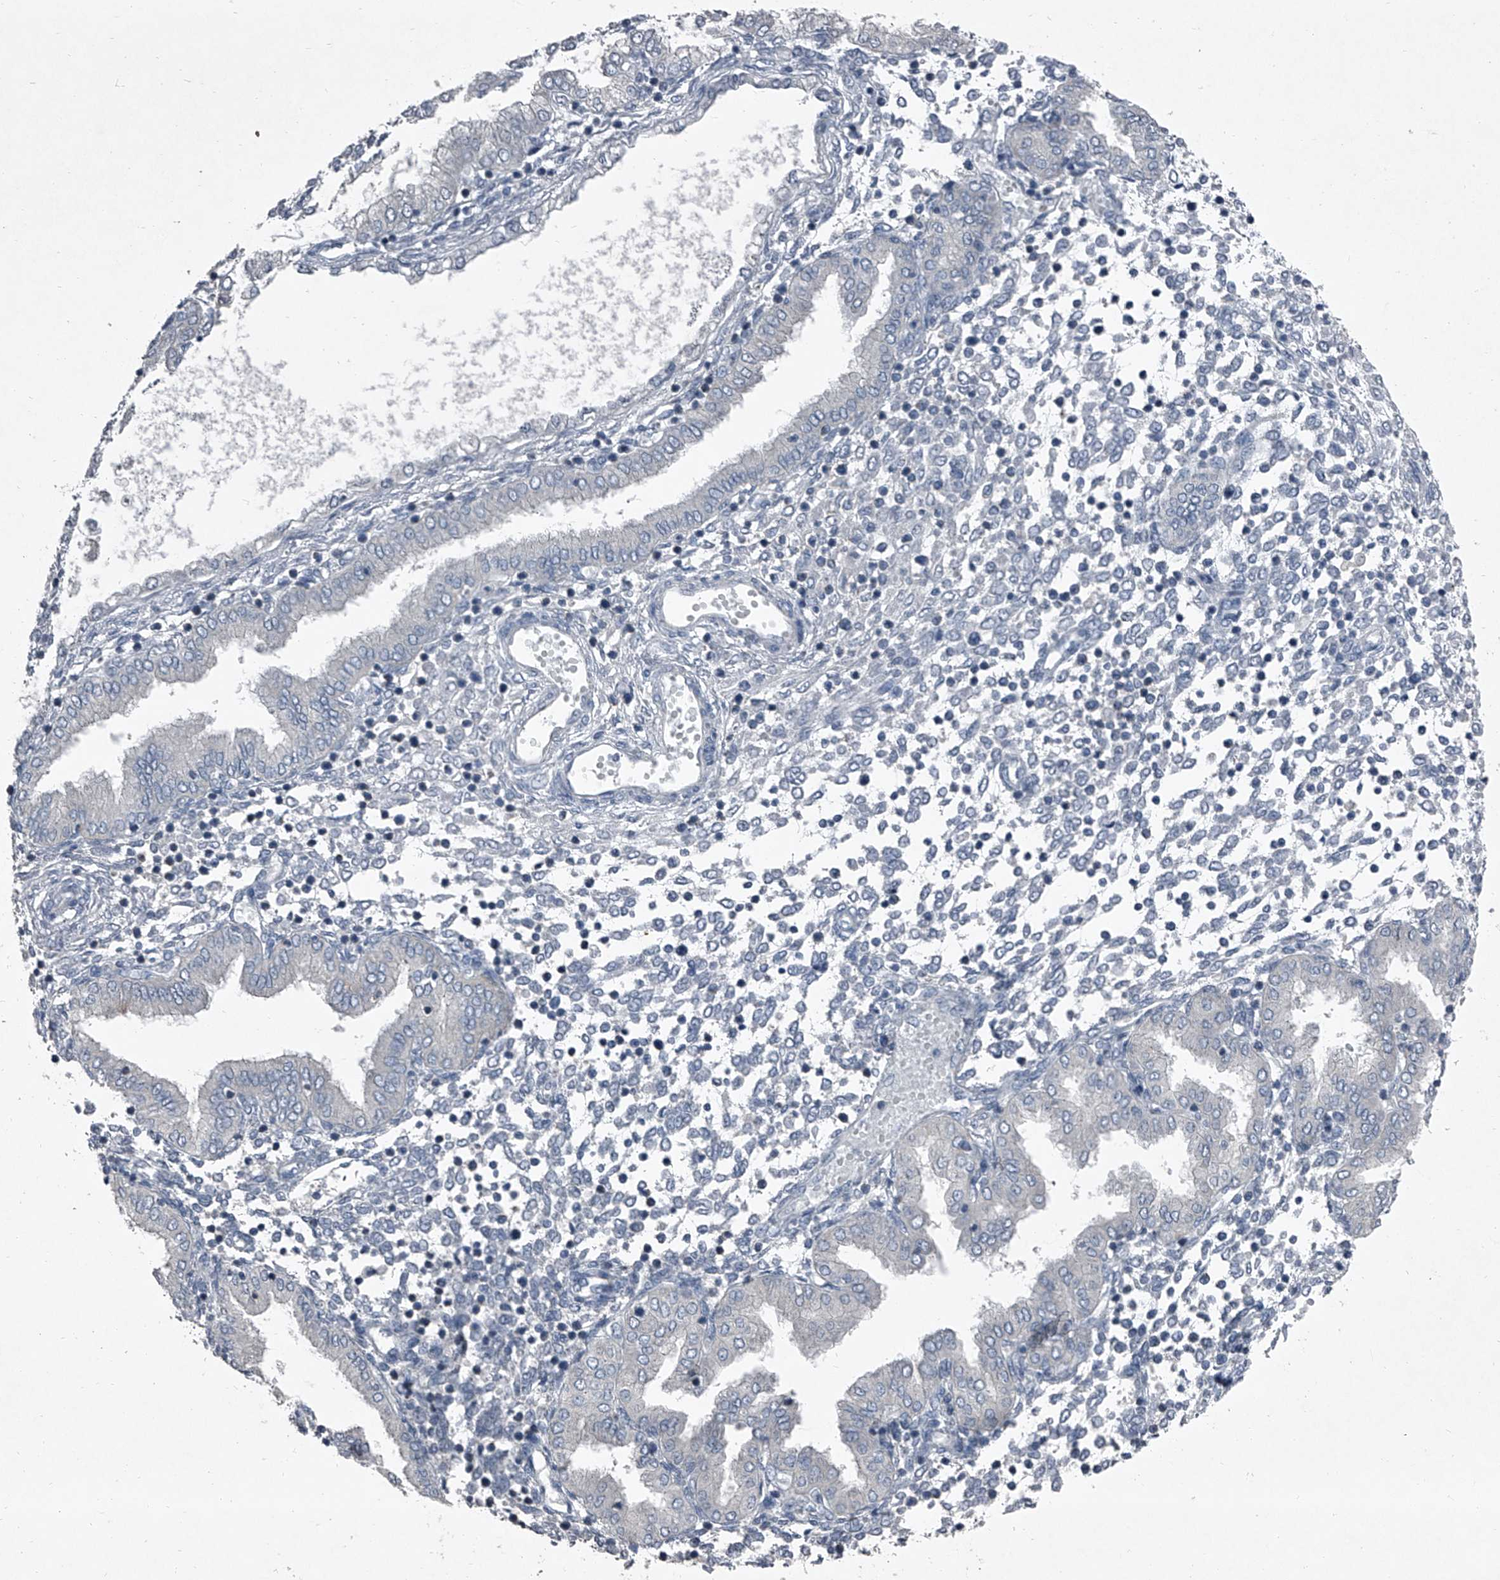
{"staining": {"intensity": "negative", "quantity": "none", "location": "none"}, "tissue": "endometrium", "cell_type": "Cells in endometrial stroma", "image_type": "normal", "snomed": [{"axis": "morphology", "description": "Normal tissue, NOS"}, {"axis": "topography", "description": "Endometrium"}], "caption": "This is a image of immunohistochemistry staining of benign endometrium, which shows no expression in cells in endometrial stroma. (Immunohistochemistry, brightfield microscopy, high magnification).", "gene": "HEPHL1", "patient": {"sex": "female", "age": 53}}